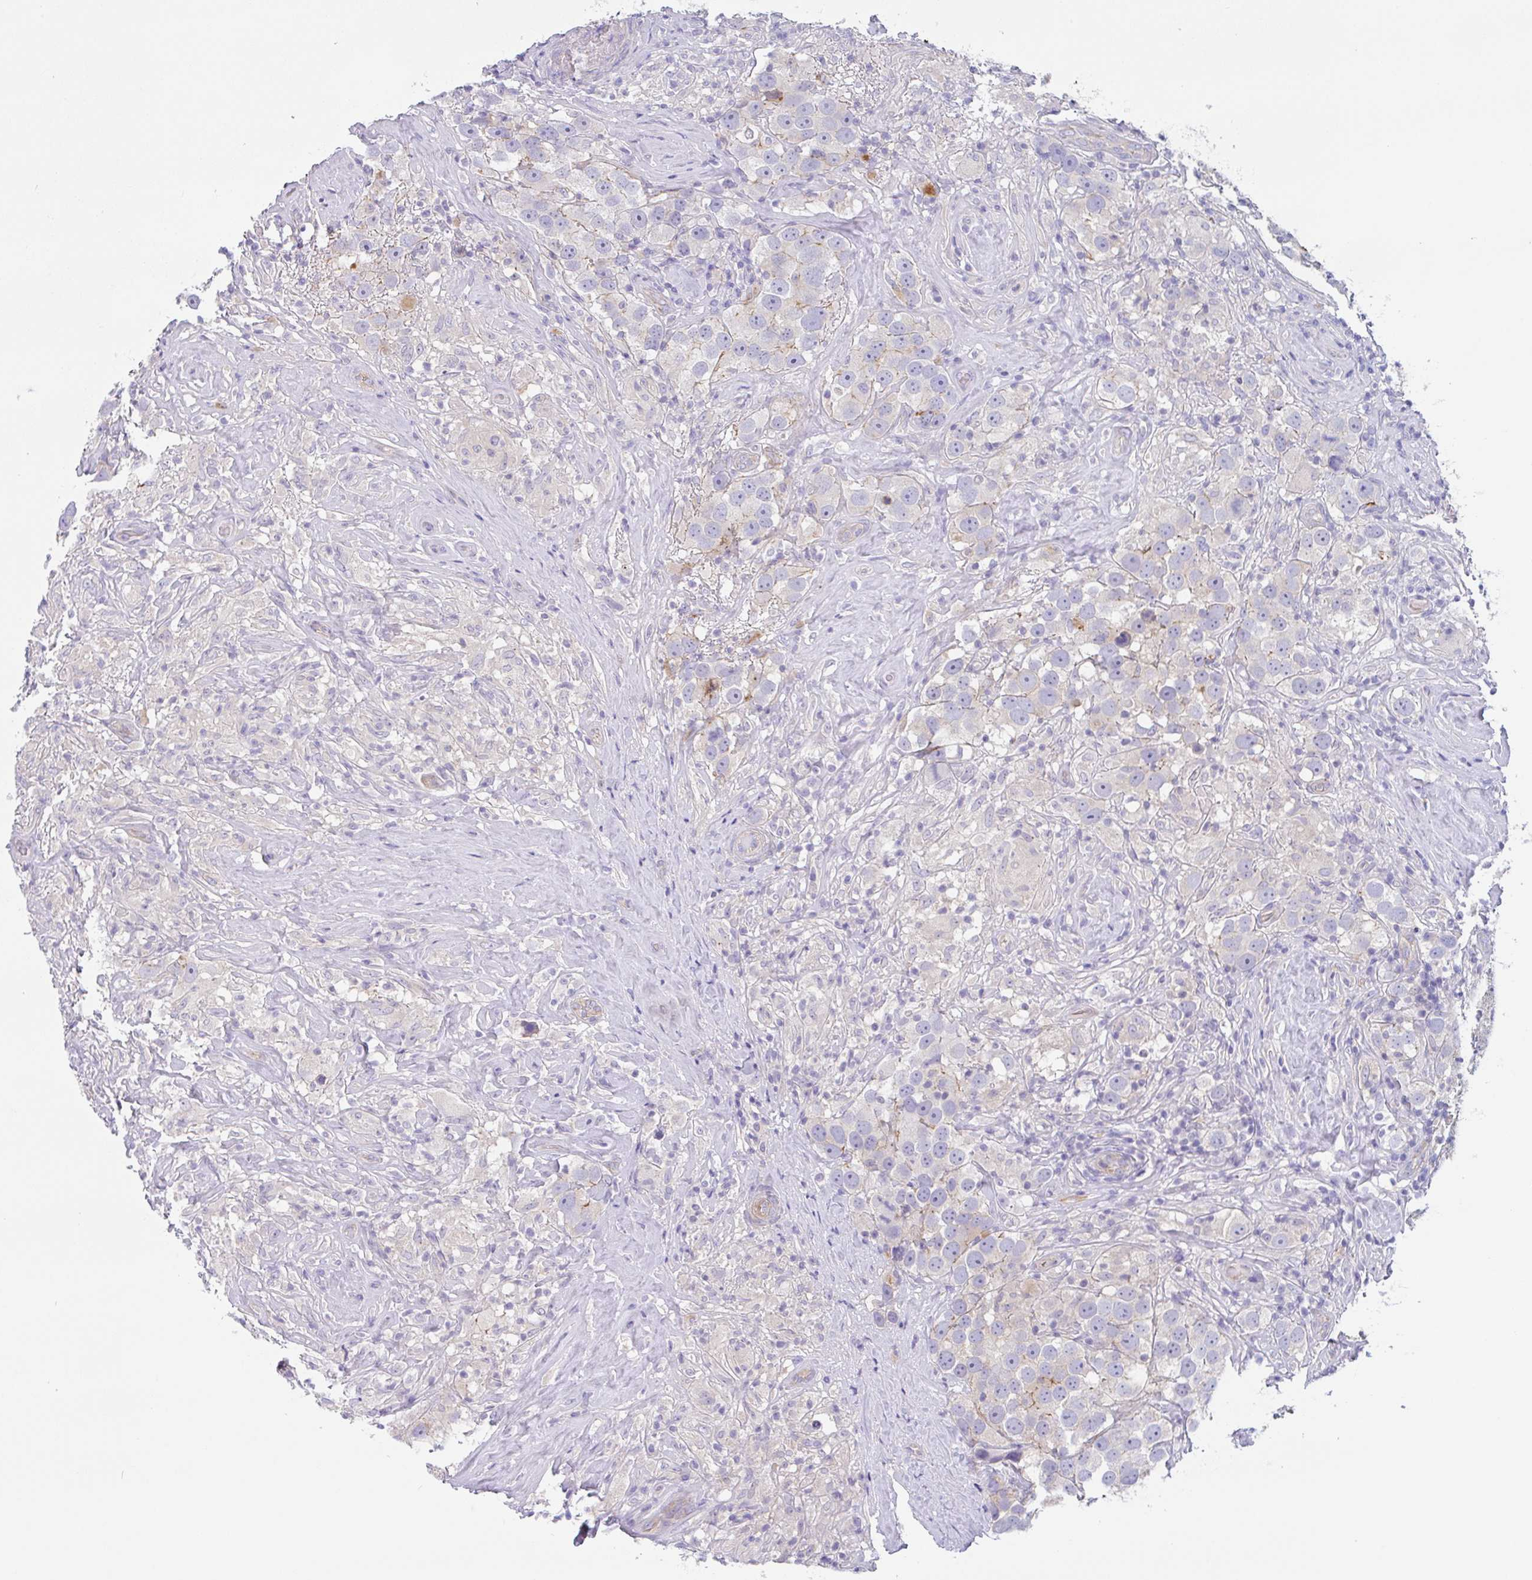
{"staining": {"intensity": "negative", "quantity": "none", "location": "none"}, "tissue": "testis cancer", "cell_type": "Tumor cells", "image_type": "cancer", "snomed": [{"axis": "morphology", "description": "Seminoma, NOS"}, {"axis": "topography", "description": "Testis"}], "caption": "Seminoma (testis) was stained to show a protein in brown. There is no significant positivity in tumor cells. (Brightfield microscopy of DAB immunohistochemistry (IHC) at high magnification).", "gene": "LENG9", "patient": {"sex": "male", "age": 49}}